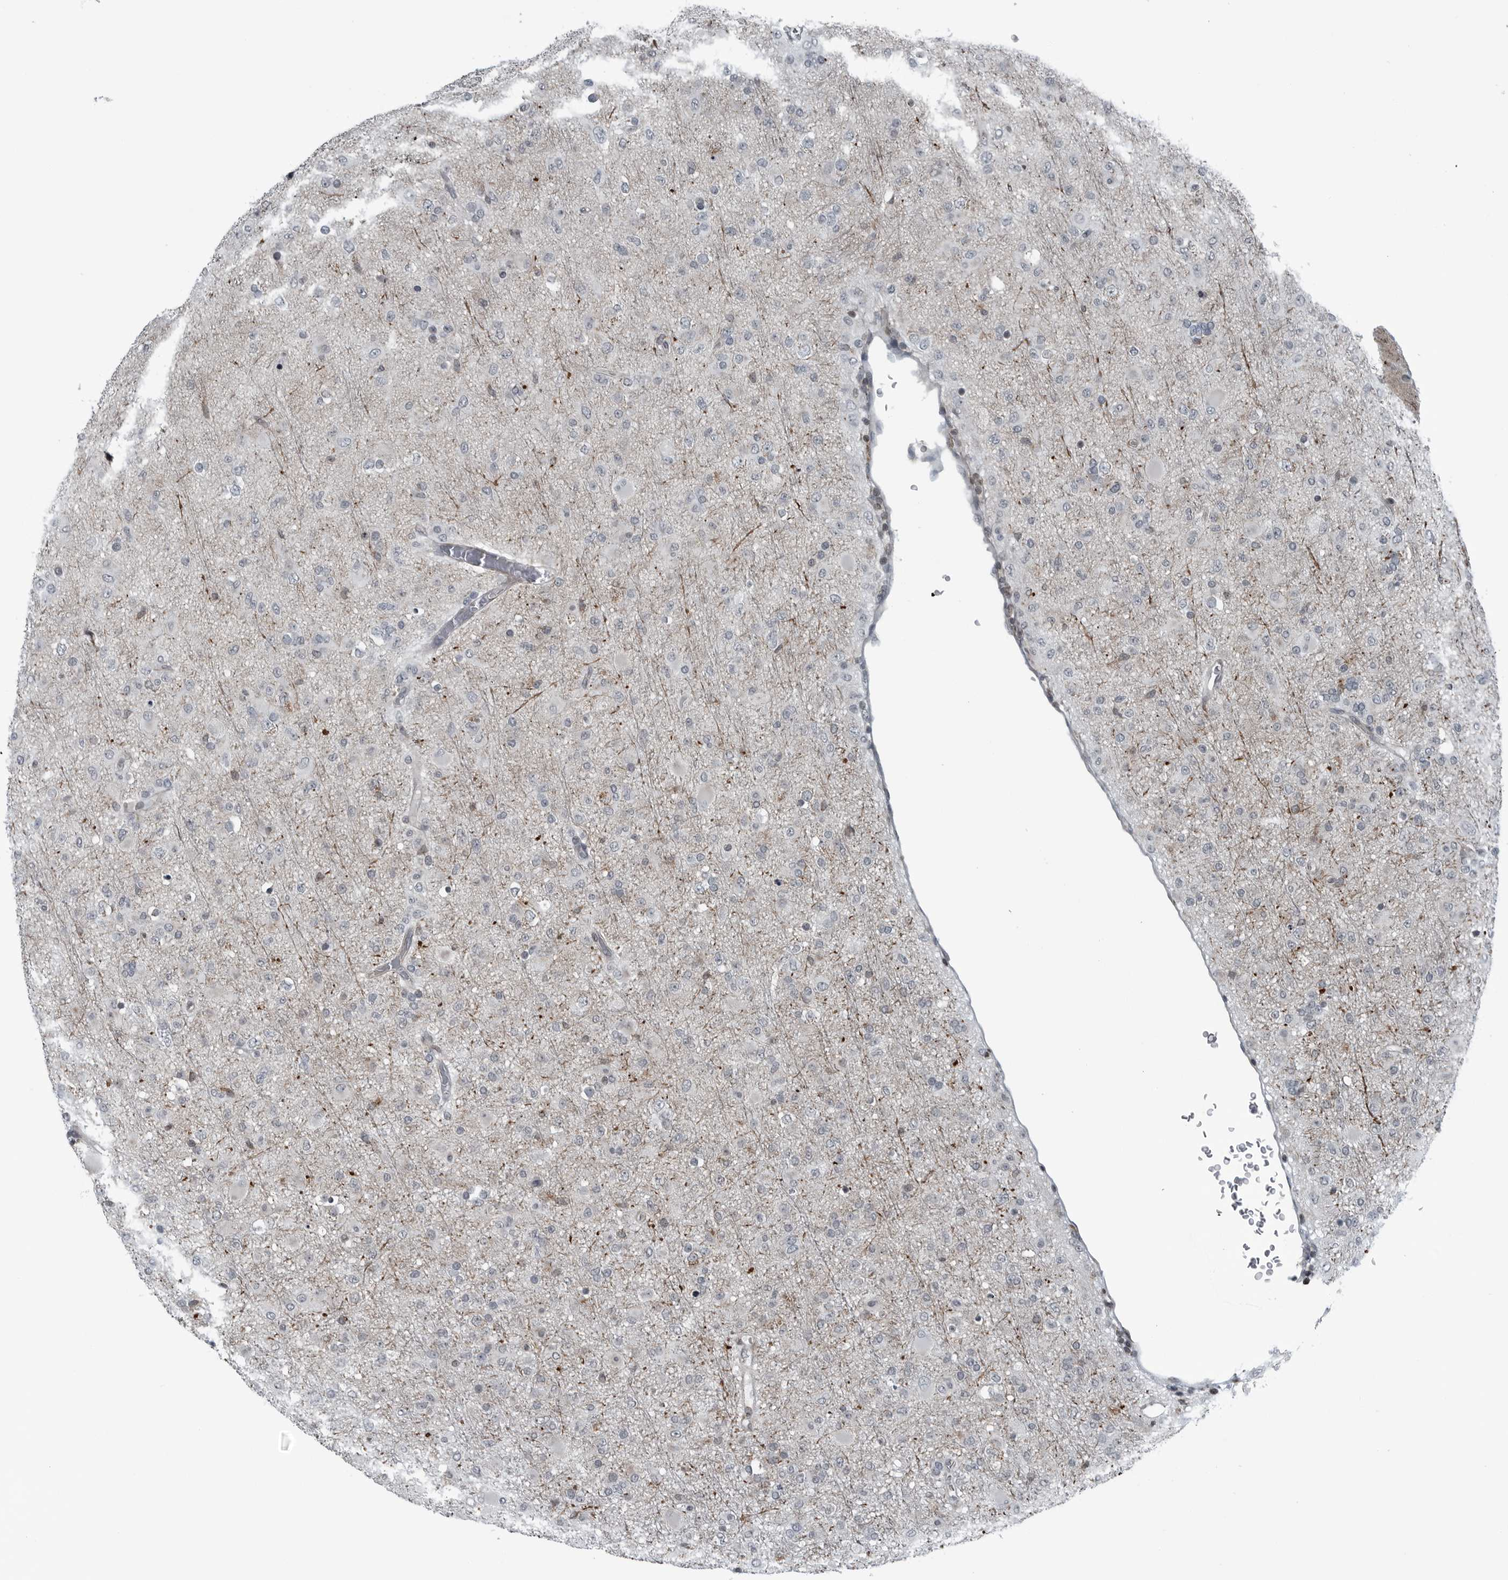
{"staining": {"intensity": "negative", "quantity": "none", "location": "none"}, "tissue": "glioma", "cell_type": "Tumor cells", "image_type": "cancer", "snomed": [{"axis": "morphology", "description": "Glioma, malignant, Low grade"}, {"axis": "topography", "description": "Brain"}], "caption": "Immunohistochemistry (IHC) of human glioma demonstrates no staining in tumor cells.", "gene": "GAK", "patient": {"sex": "male", "age": 65}}